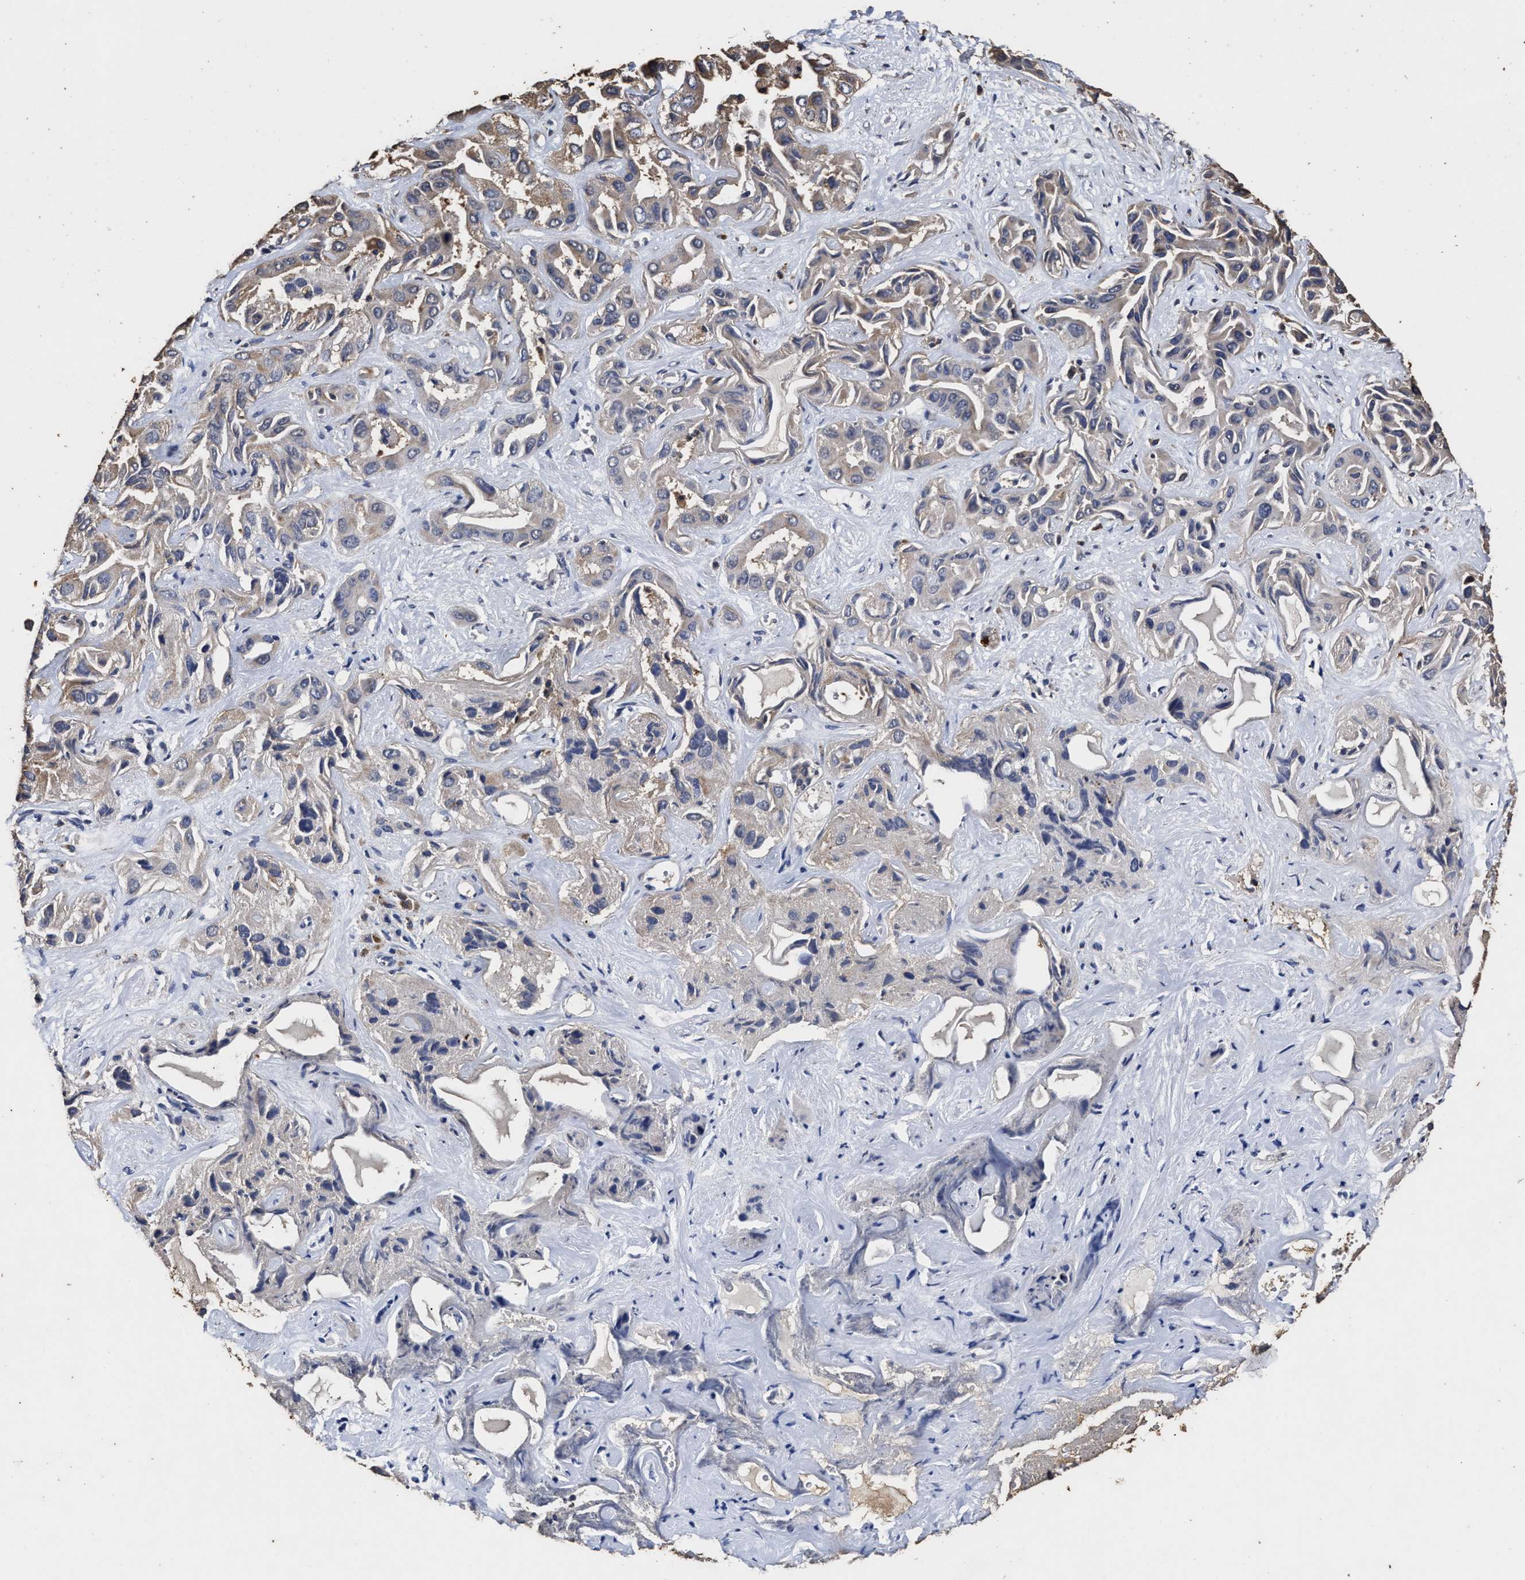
{"staining": {"intensity": "weak", "quantity": "<25%", "location": "cytoplasmic/membranous"}, "tissue": "liver cancer", "cell_type": "Tumor cells", "image_type": "cancer", "snomed": [{"axis": "morphology", "description": "Cholangiocarcinoma"}, {"axis": "topography", "description": "Liver"}], "caption": "Photomicrograph shows no protein expression in tumor cells of liver cancer (cholangiocarcinoma) tissue.", "gene": "PPM1K", "patient": {"sex": "female", "age": 52}}